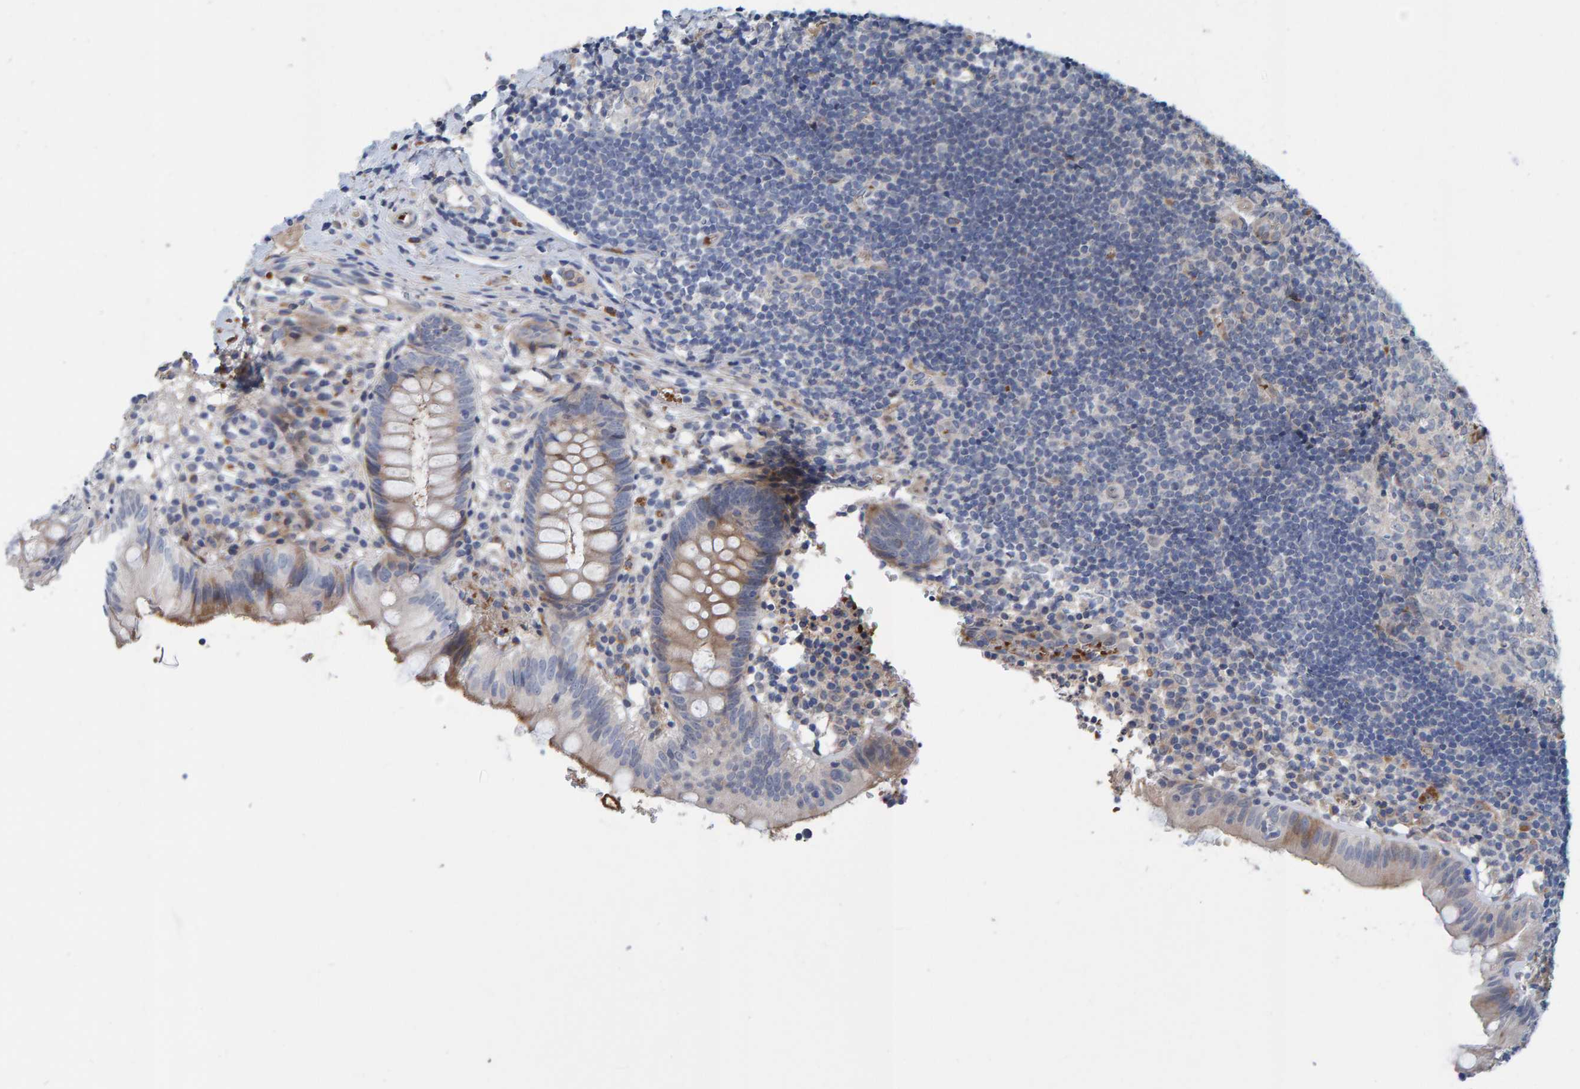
{"staining": {"intensity": "moderate", "quantity": "<25%", "location": "cytoplasmic/membranous"}, "tissue": "appendix", "cell_type": "Glandular cells", "image_type": "normal", "snomed": [{"axis": "morphology", "description": "Normal tissue, NOS"}, {"axis": "topography", "description": "Appendix"}], "caption": "This histopathology image shows unremarkable appendix stained with immunohistochemistry (IHC) to label a protein in brown. The cytoplasmic/membranous of glandular cells show moderate positivity for the protein. Nuclei are counter-stained blue.", "gene": "MFSD6L", "patient": {"sex": "male", "age": 8}}